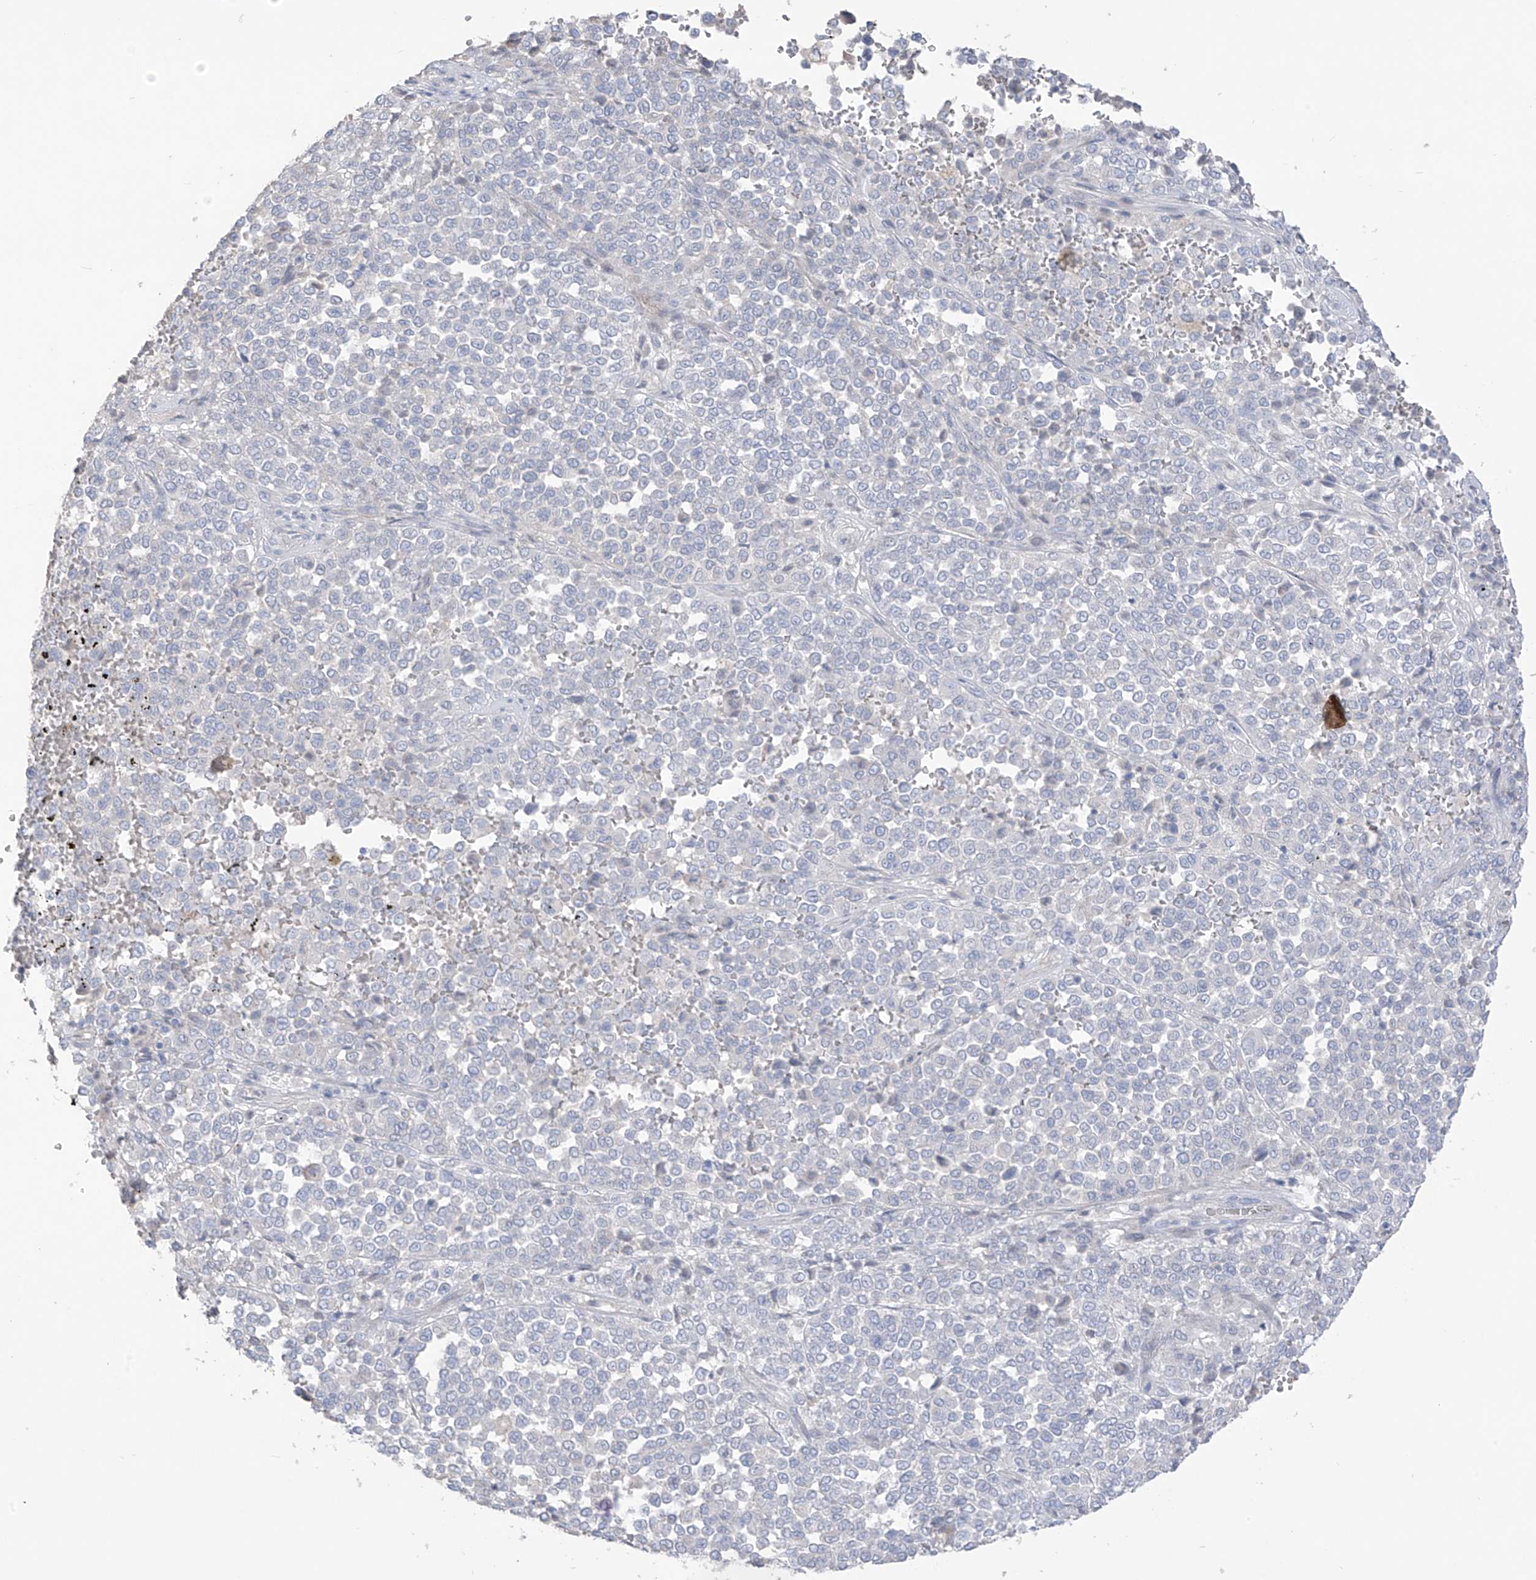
{"staining": {"intensity": "negative", "quantity": "none", "location": "none"}, "tissue": "melanoma", "cell_type": "Tumor cells", "image_type": "cancer", "snomed": [{"axis": "morphology", "description": "Malignant melanoma, Metastatic site"}, {"axis": "topography", "description": "Pancreas"}], "caption": "This image is of melanoma stained with IHC to label a protein in brown with the nuclei are counter-stained blue. There is no staining in tumor cells.", "gene": "ASPRV1", "patient": {"sex": "female", "age": 30}}